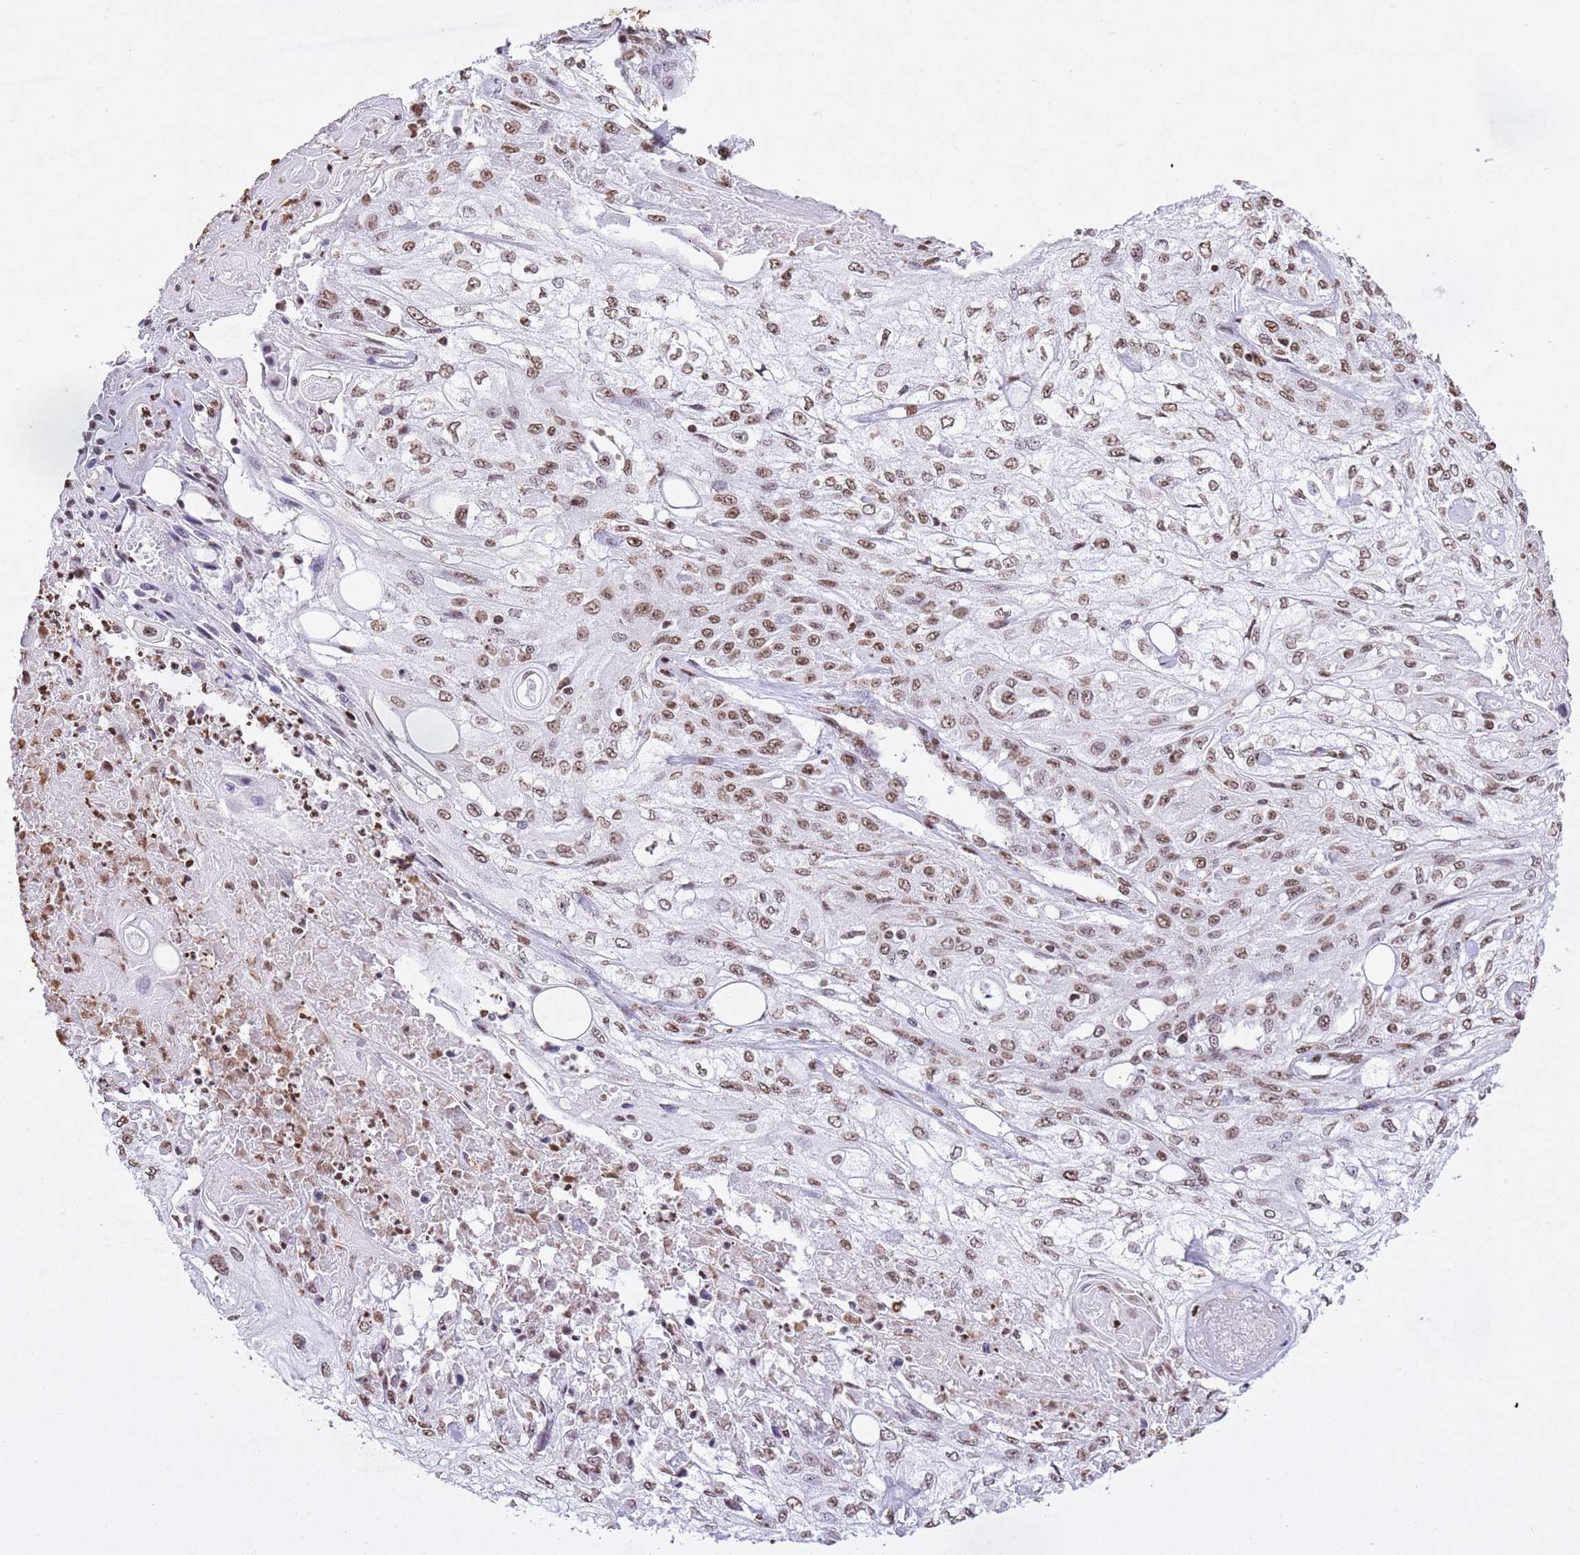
{"staining": {"intensity": "moderate", "quantity": ">75%", "location": "nuclear"}, "tissue": "skin cancer", "cell_type": "Tumor cells", "image_type": "cancer", "snomed": [{"axis": "morphology", "description": "Squamous cell carcinoma, NOS"}, {"axis": "morphology", "description": "Squamous cell carcinoma, metastatic, NOS"}, {"axis": "topography", "description": "Skin"}, {"axis": "topography", "description": "Lymph node"}], "caption": "A micrograph of human skin metastatic squamous cell carcinoma stained for a protein exhibits moderate nuclear brown staining in tumor cells.", "gene": "BMAL1", "patient": {"sex": "male", "age": 75}}